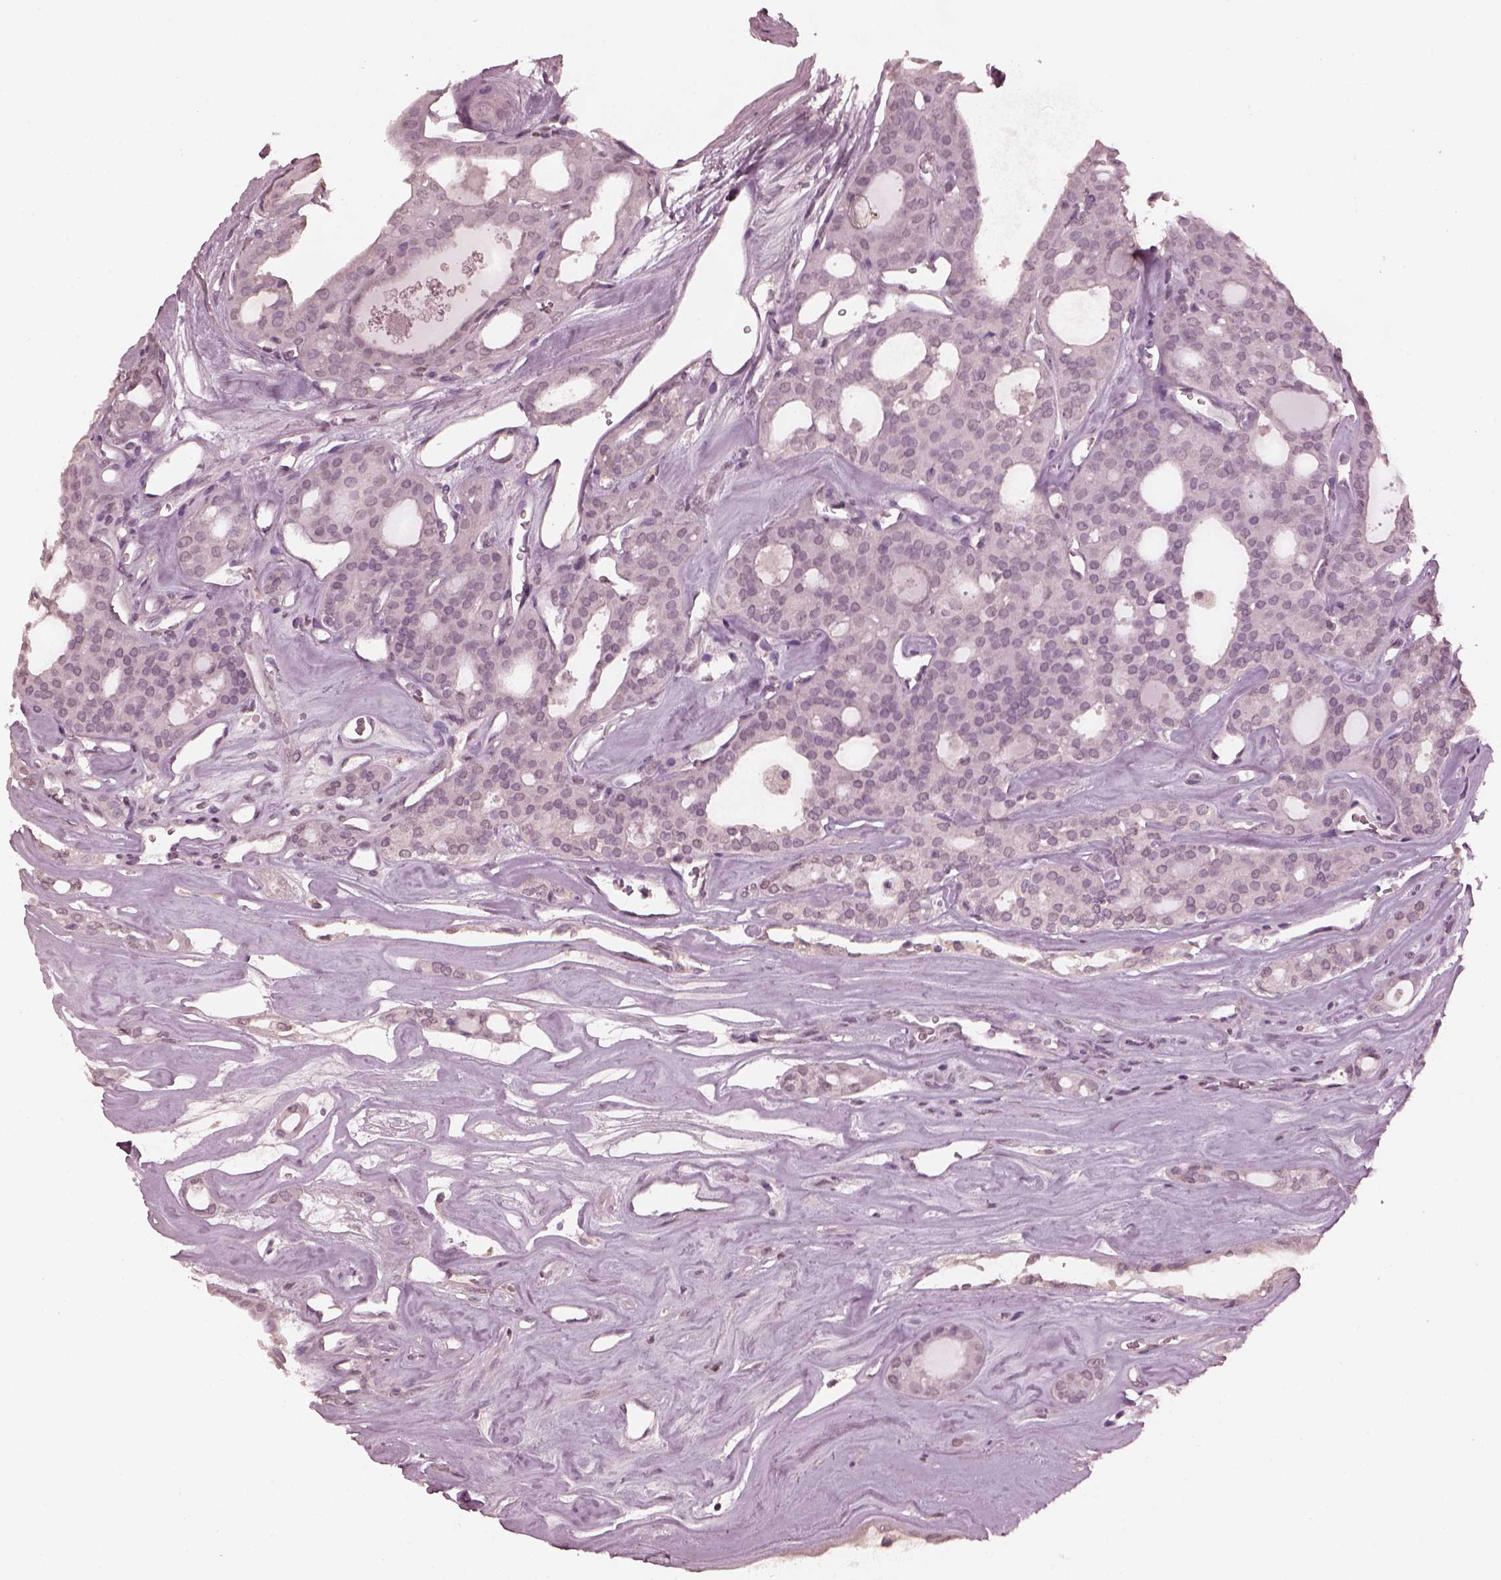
{"staining": {"intensity": "negative", "quantity": "none", "location": "none"}, "tissue": "thyroid cancer", "cell_type": "Tumor cells", "image_type": "cancer", "snomed": [{"axis": "morphology", "description": "Follicular adenoma carcinoma, NOS"}, {"axis": "topography", "description": "Thyroid gland"}], "caption": "The histopathology image reveals no significant expression in tumor cells of thyroid follicular adenoma carcinoma.", "gene": "KRT79", "patient": {"sex": "male", "age": 75}}